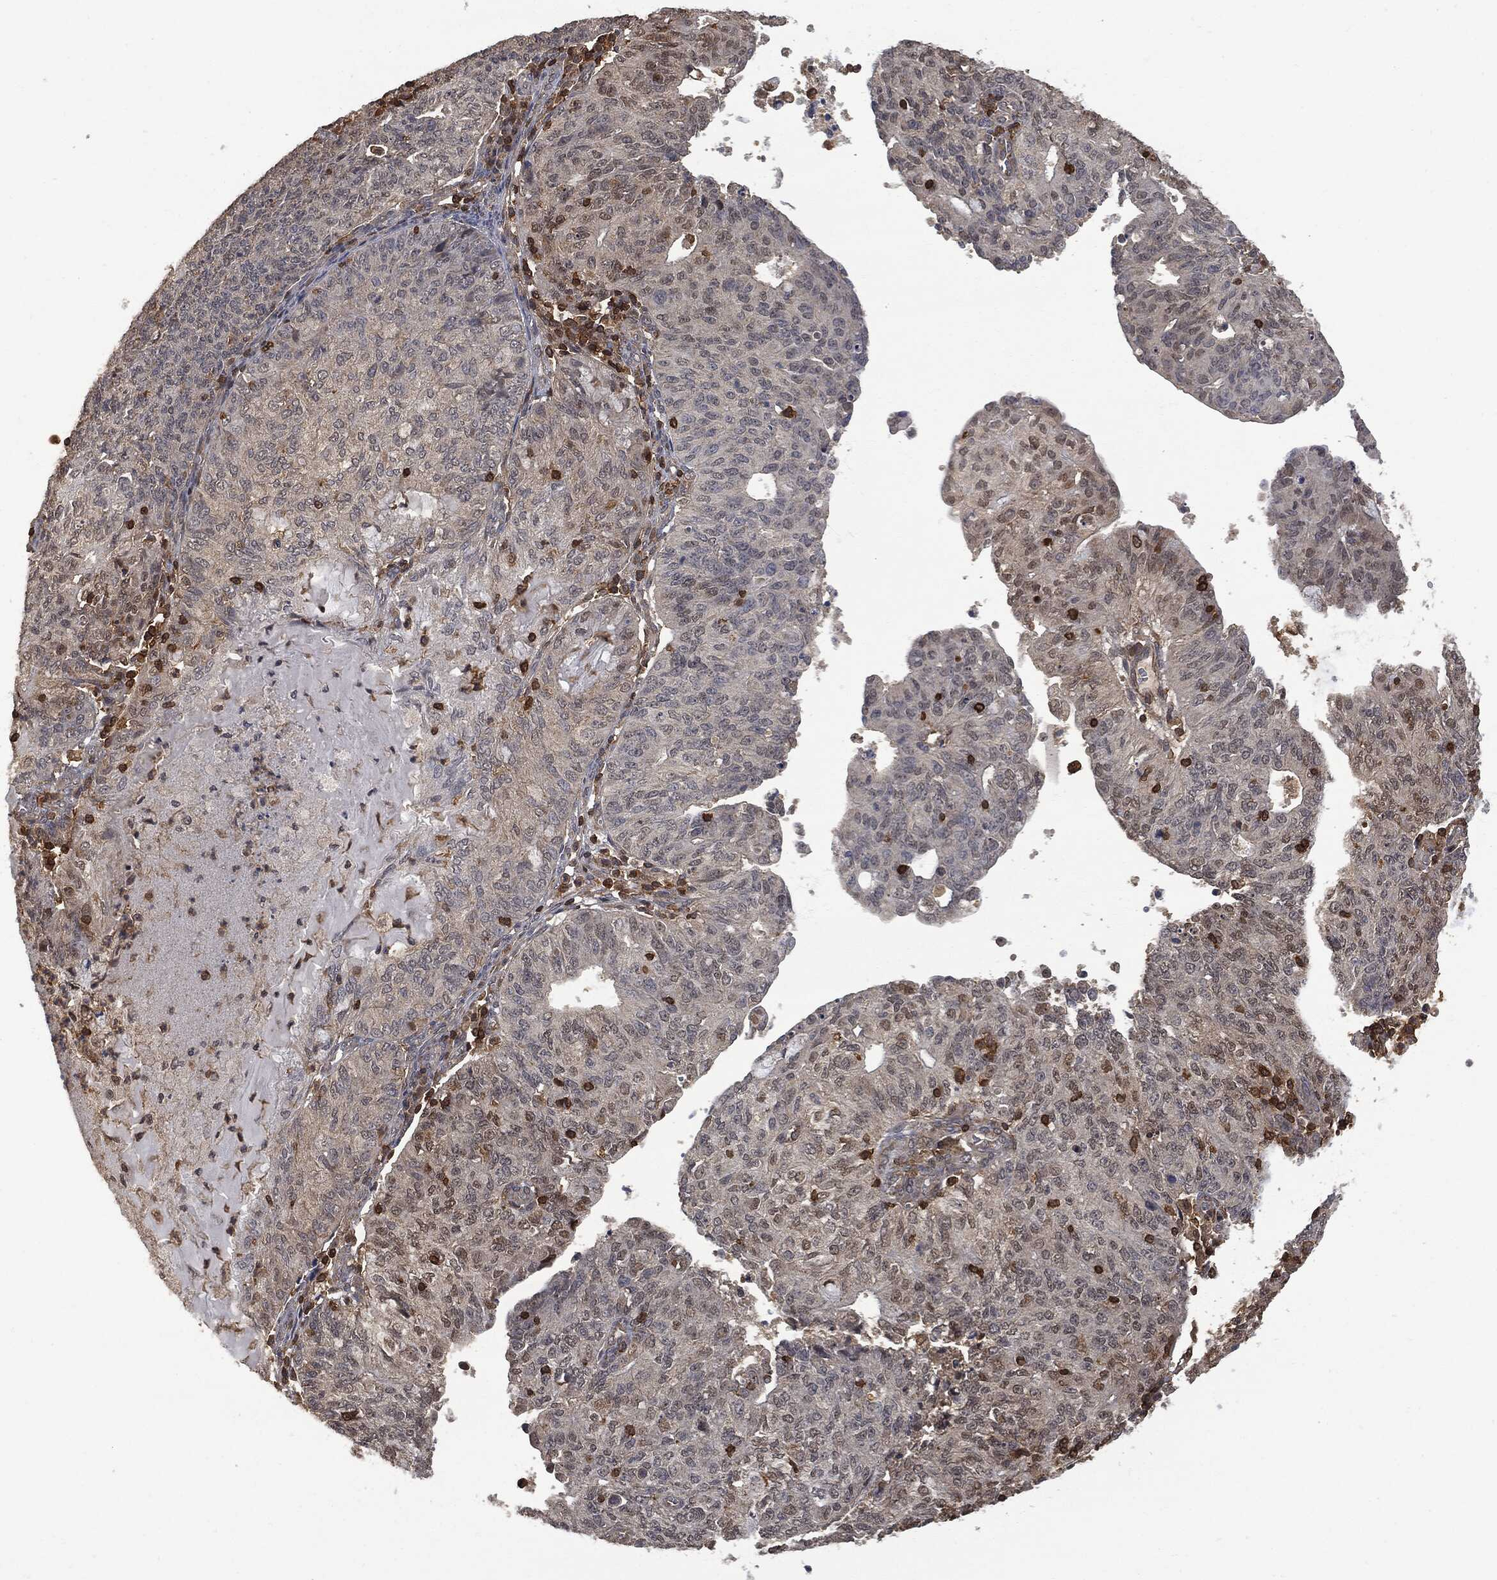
{"staining": {"intensity": "weak", "quantity": "<25%", "location": "cytoplasmic/membranous"}, "tissue": "endometrial cancer", "cell_type": "Tumor cells", "image_type": "cancer", "snomed": [{"axis": "morphology", "description": "Adenocarcinoma, NOS"}, {"axis": "topography", "description": "Endometrium"}], "caption": "Tumor cells are negative for protein expression in human endometrial cancer (adenocarcinoma).", "gene": "PSMB10", "patient": {"sex": "female", "age": 82}}